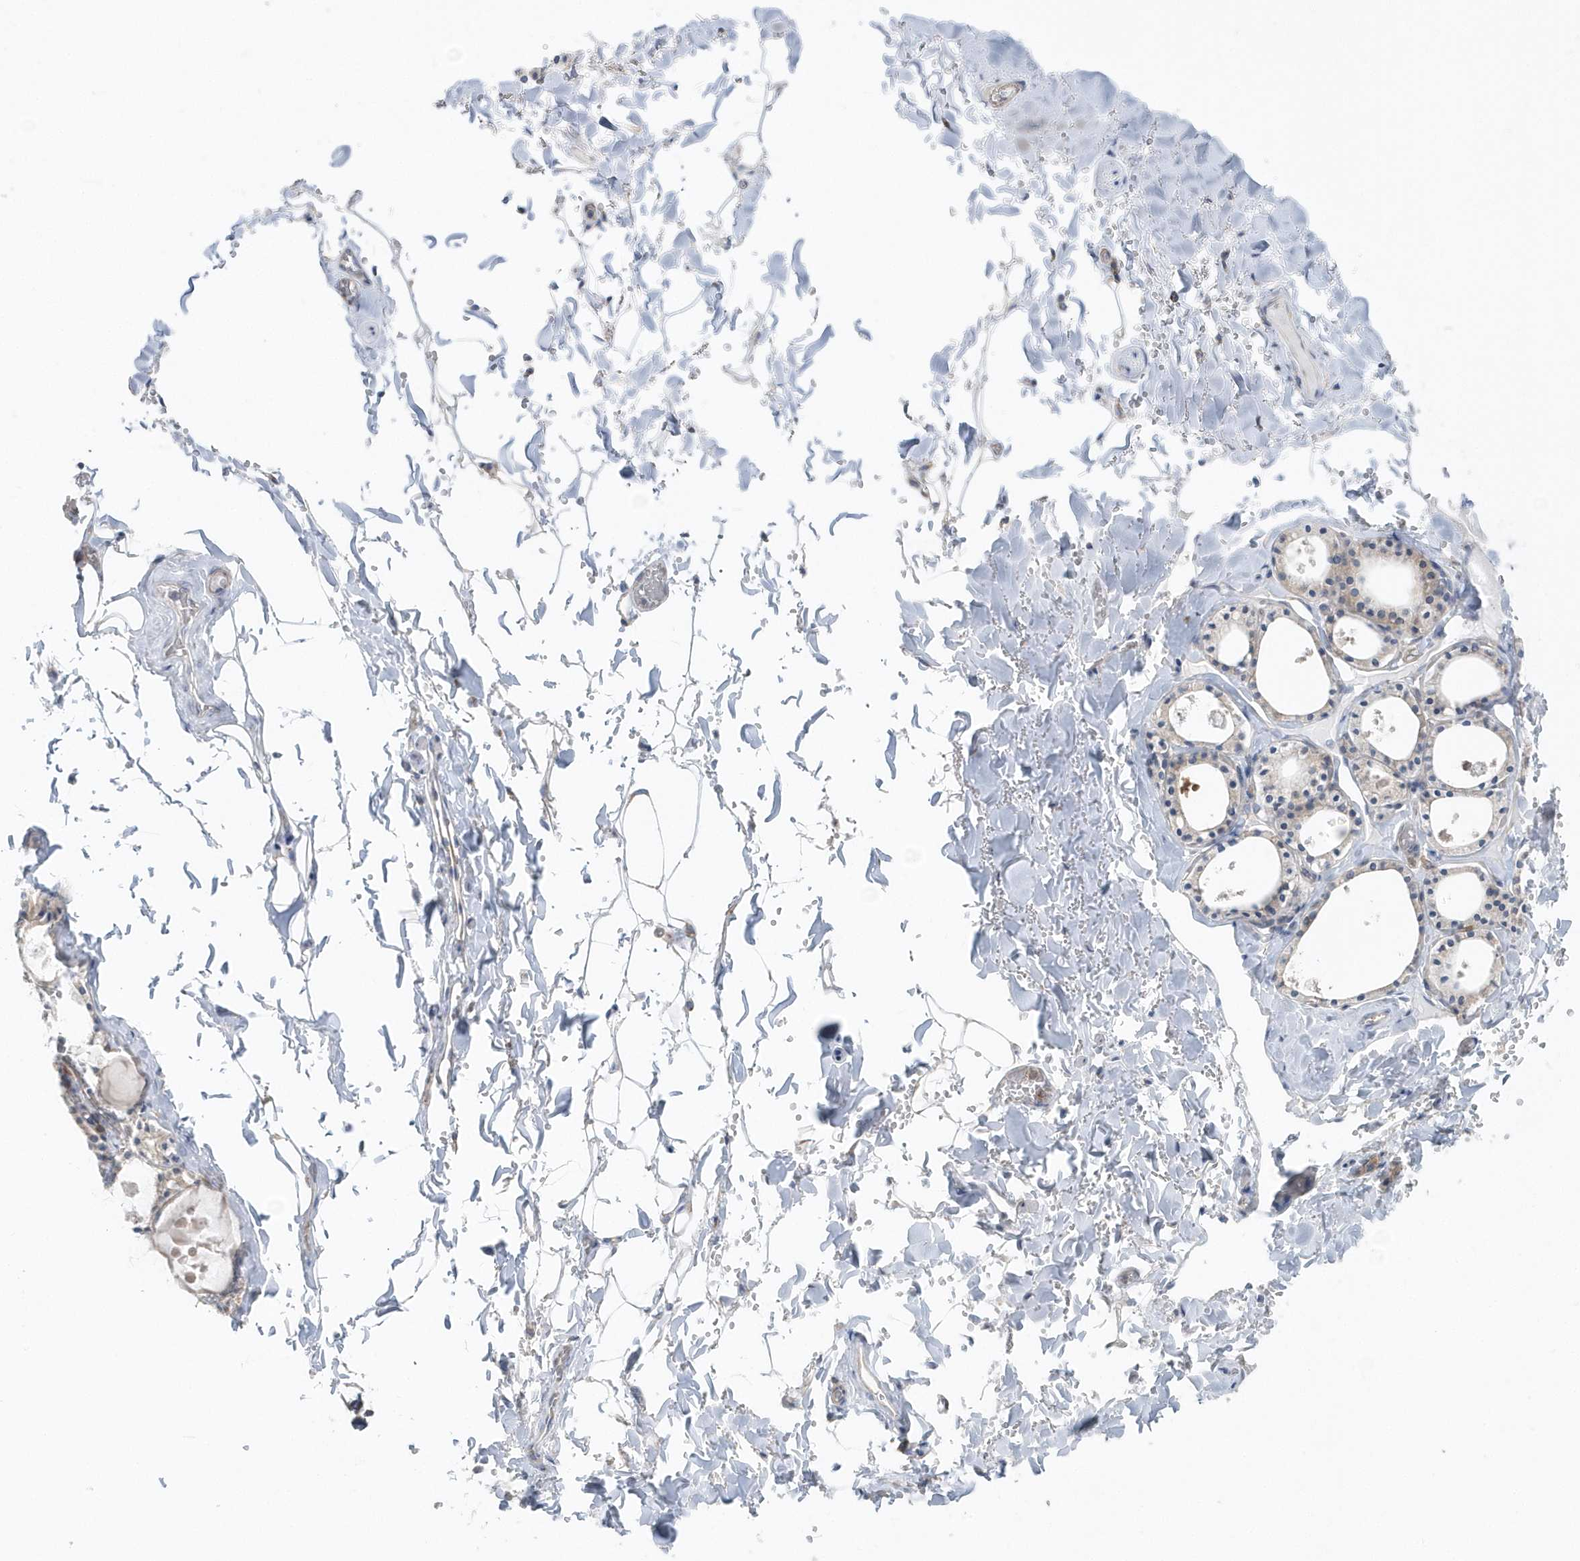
{"staining": {"intensity": "weak", "quantity": "25%-75%", "location": "cytoplasmic/membranous"}, "tissue": "thyroid gland", "cell_type": "Glandular cells", "image_type": "normal", "snomed": [{"axis": "morphology", "description": "Normal tissue, NOS"}, {"axis": "topography", "description": "Thyroid gland"}], "caption": "Immunohistochemical staining of normal human thyroid gland reveals 25%-75% levels of weak cytoplasmic/membranous protein expression in approximately 25%-75% of glandular cells. The staining was performed using DAB (3,3'-diaminobenzidine) to visualize the protein expression in brown, while the nuclei were stained in blue with hematoxylin (Magnification: 20x).", "gene": "EIF3C", "patient": {"sex": "male", "age": 56}}